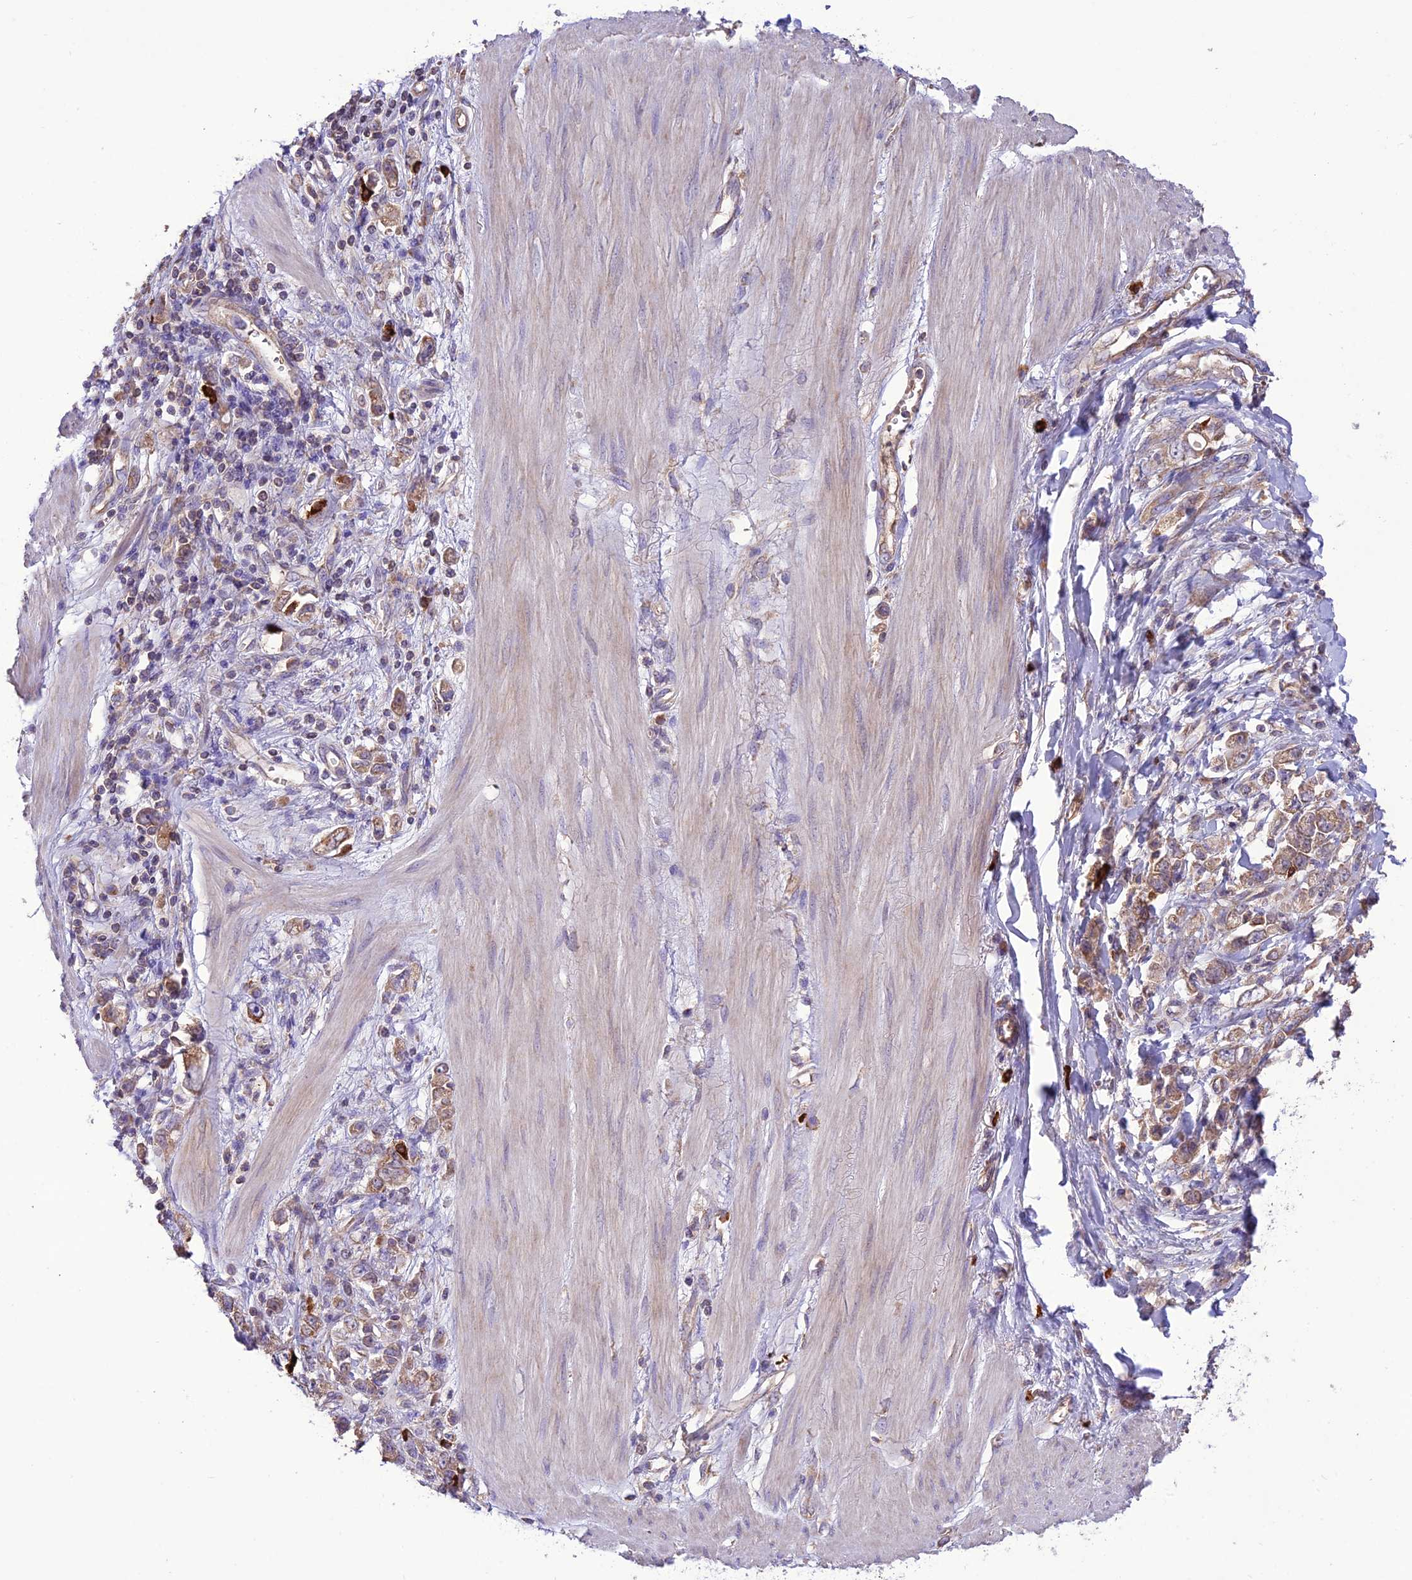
{"staining": {"intensity": "moderate", "quantity": "25%-75%", "location": "cytoplasmic/membranous"}, "tissue": "stomach cancer", "cell_type": "Tumor cells", "image_type": "cancer", "snomed": [{"axis": "morphology", "description": "Adenocarcinoma, NOS"}, {"axis": "topography", "description": "Stomach"}], "caption": "Approximately 25%-75% of tumor cells in human stomach adenocarcinoma show moderate cytoplasmic/membranous protein expression as visualized by brown immunohistochemical staining.", "gene": "NDUFAF1", "patient": {"sex": "female", "age": 76}}